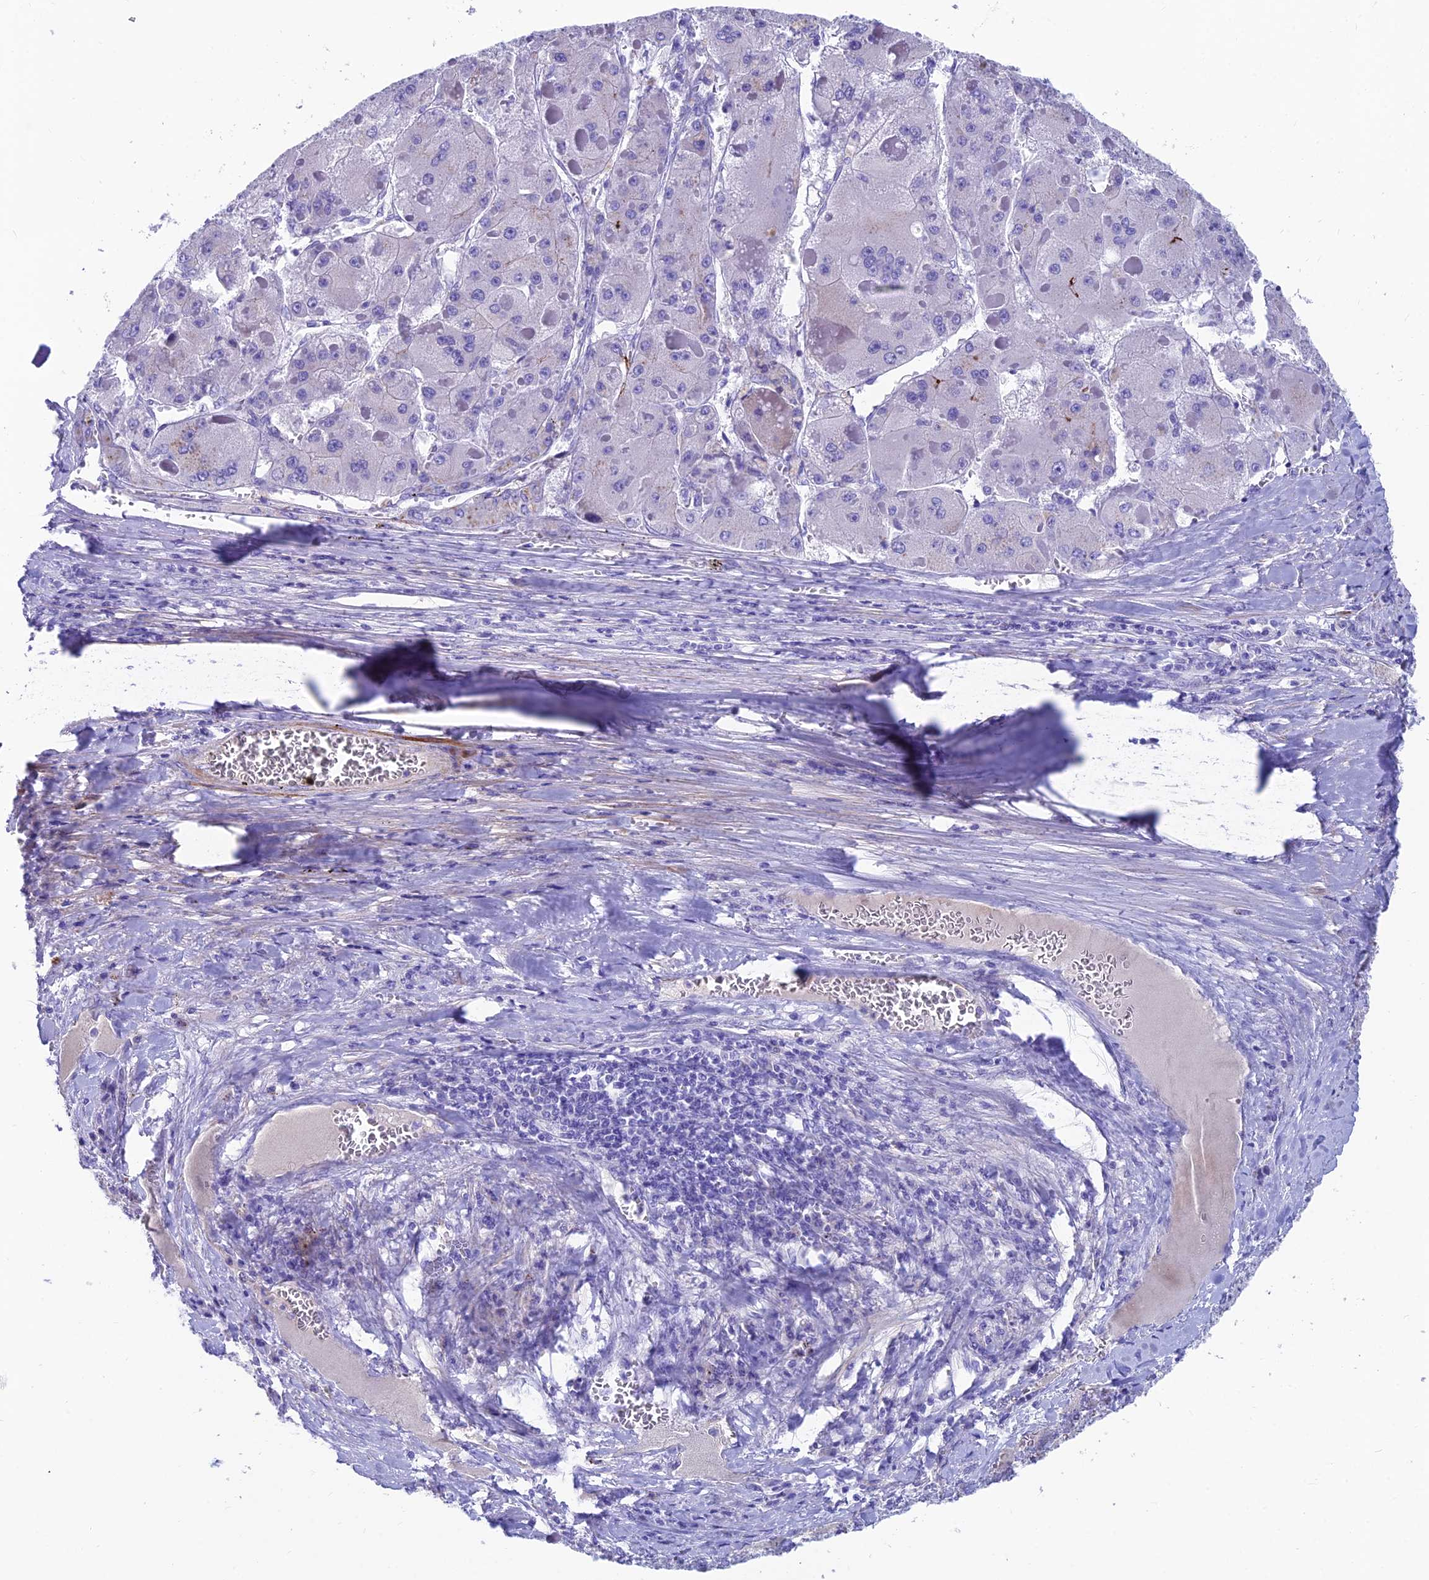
{"staining": {"intensity": "negative", "quantity": "none", "location": "none"}, "tissue": "liver cancer", "cell_type": "Tumor cells", "image_type": "cancer", "snomed": [{"axis": "morphology", "description": "Carcinoma, Hepatocellular, NOS"}, {"axis": "topography", "description": "Liver"}], "caption": "DAB immunohistochemical staining of liver hepatocellular carcinoma demonstrates no significant staining in tumor cells. (DAB (3,3'-diaminobenzidine) IHC, high magnification).", "gene": "GNG11", "patient": {"sex": "female", "age": 73}}